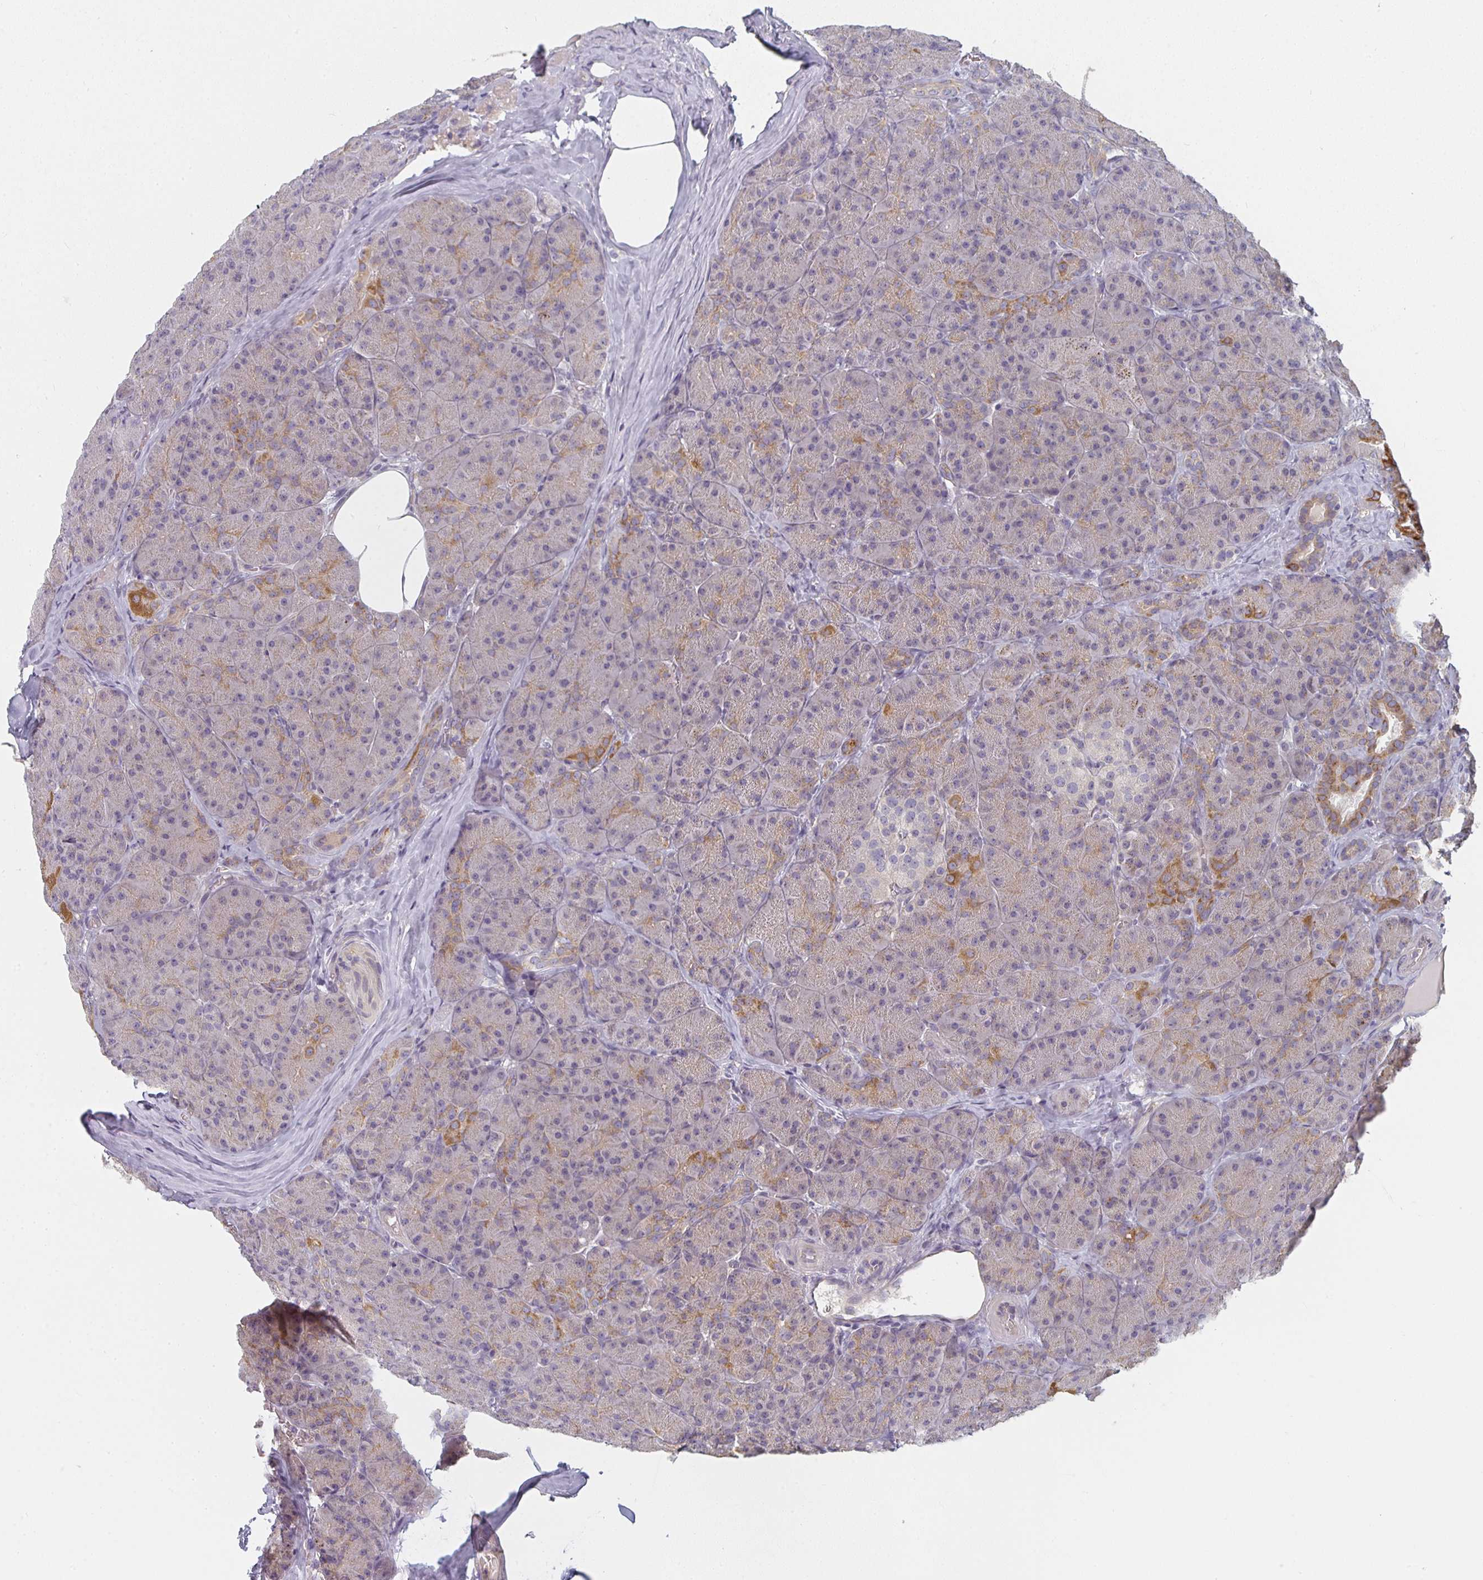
{"staining": {"intensity": "moderate", "quantity": "<25%", "location": "cytoplasmic/membranous"}, "tissue": "pancreas", "cell_type": "Exocrine glandular cells", "image_type": "normal", "snomed": [{"axis": "morphology", "description": "Normal tissue, NOS"}, {"axis": "topography", "description": "Pancreas"}], "caption": "Immunohistochemical staining of unremarkable pancreas exhibits <25% levels of moderate cytoplasmic/membranous protein expression in about <25% of exocrine glandular cells. Using DAB (3,3'-diaminobenzidine) (brown) and hematoxylin (blue) stains, captured at high magnification using brightfield microscopy.", "gene": "CTHRC1", "patient": {"sex": "male", "age": 57}}